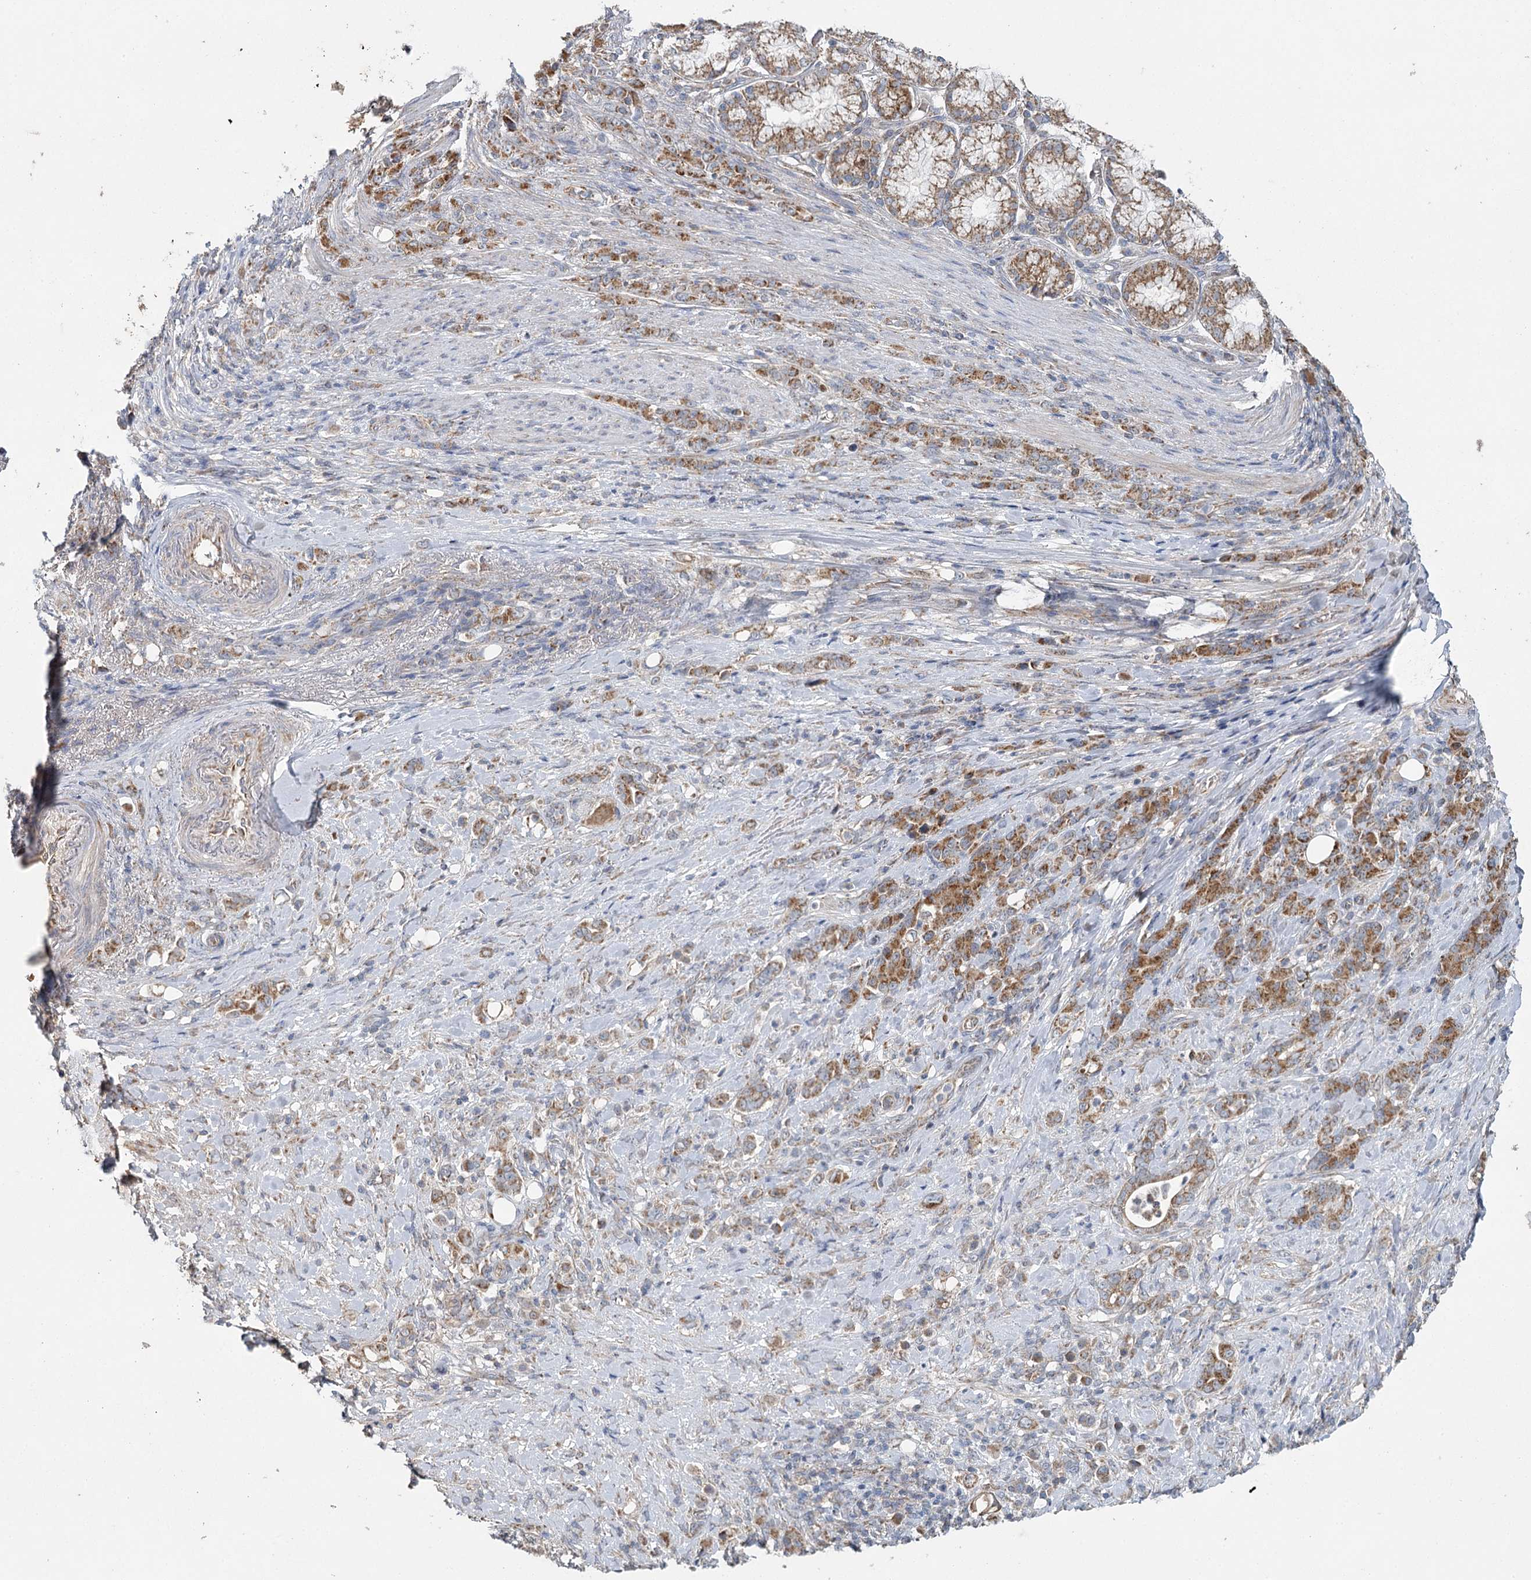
{"staining": {"intensity": "moderate", "quantity": ">75%", "location": "cytoplasmic/membranous"}, "tissue": "stomach cancer", "cell_type": "Tumor cells", "image_type": "cancer", "snomed": [{"axis": "morphology", "description": "Adenocarcinoma, NOS"}, {"axis": "topography", "description": "Stomach"}], "caption": "Stomach cancer stained for a protein exhibits moderate cytoplasmic/membranous positivity in tumor cells. The staining is performed using DAB (3,3'-diaminobenzidine) brown chromogen to label protein expression. The nuclei are counter-stained blue using hematoxylin.", "gene": "MRPL44", "patient": {"sex": "female", "age": 79}}